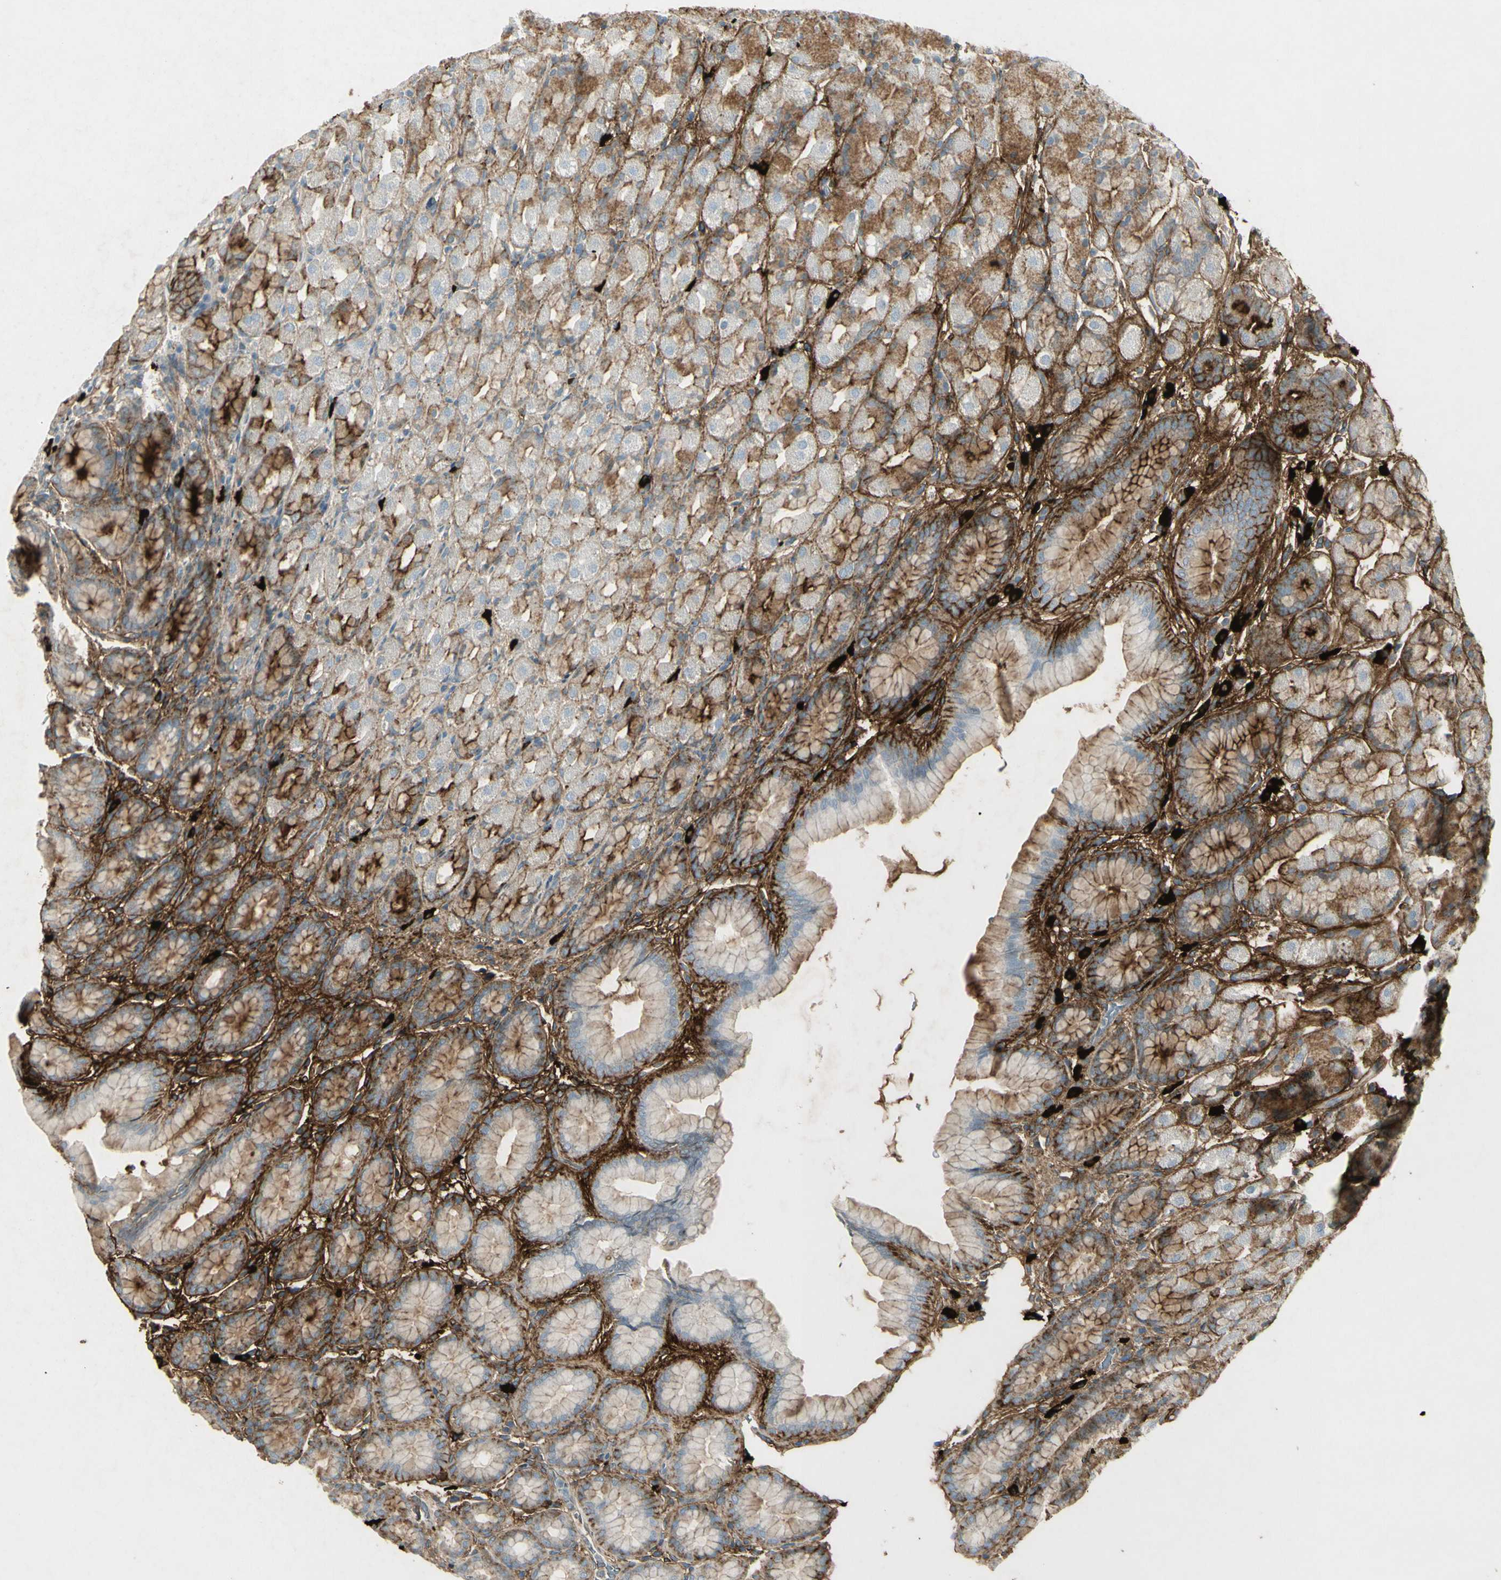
{"staining": {"intensity": "moderate", "quantity": "25%-75%", "location": "cytoplasmic/membranous"}, "tissue": "stomach", "cell_type": "Glandular cells", "image_type": "normal", "snomed": [{"axis": "morphology", "description": "Normal tissue, NOS"}, {"axis": "topography", "description": "Stomach, upper"}], "caption": "Immunohistochemistry micrograph of benign stomach: human stomach stained using immunohistochemistry (IHC) shows medium levels of moderate protein expression localized specifically in the cytoplasmic/membranous of glandular cells, appearing as a cytoplasmic/membranous brown color.", "gene": "IGHM", "patient": {"sex": "male", "age": 68}}